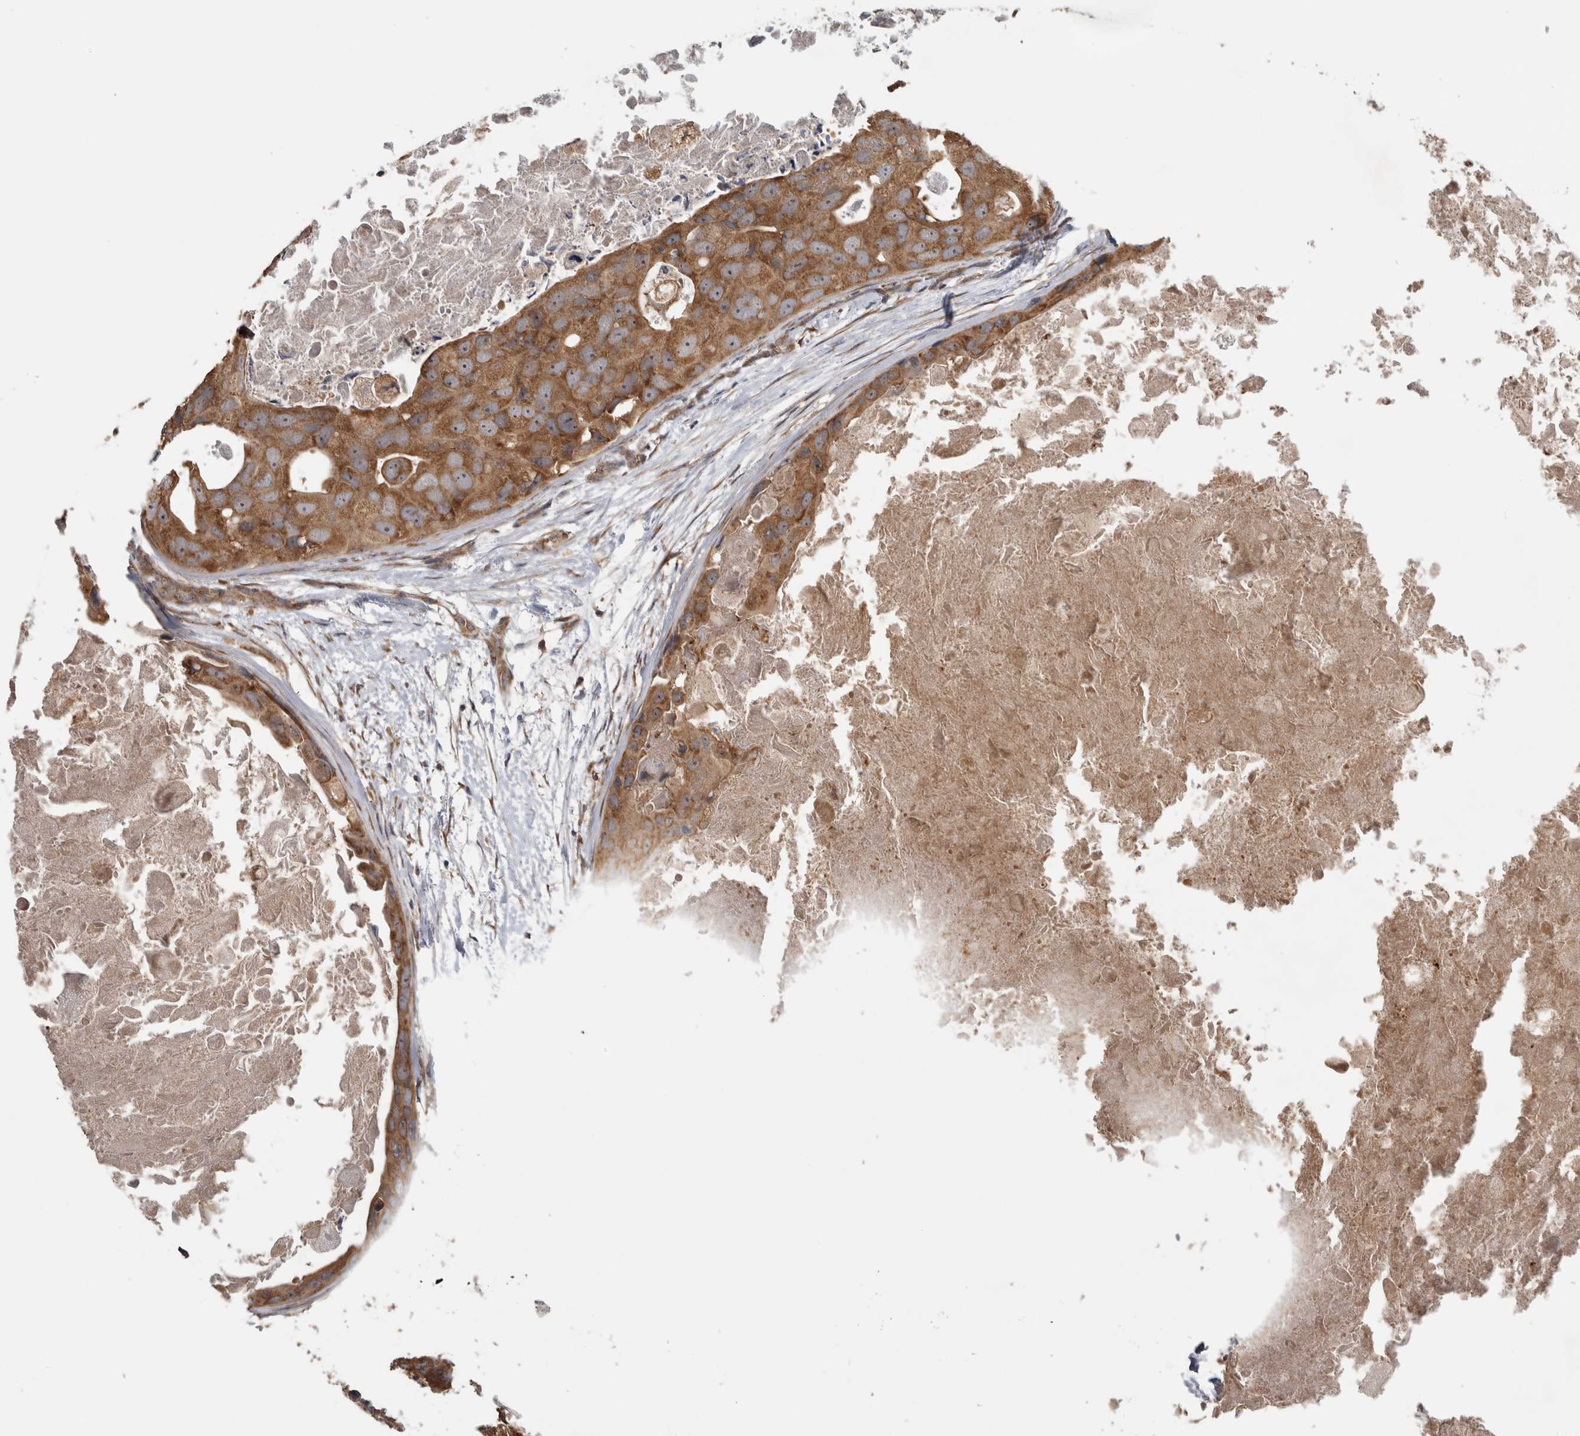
{"staining": {"intensity": "moderate", "quantity": ">75%", "location": "cytoplasmic/membranous"}, "tissue": "breast cancer", "cell_type": "Tumor cells", "image_type": "cancer", "snomed": [{"axis": "morphology", "description": "Duct carcinoma"}, {"axis": "topography", "description": "Breast"}], "caption": "Immunohistochemistry (DAB (3,3'-diaminobenzidine)) staining of human invasive ductal carcinoma (breast) shows moderate cytoplasmic/membranous protein positivity in approximately >75% of tumor cells. (DAB (3,3'-diaminobenzidine) IHC, brown staining for protein, blue staining for nuclei).", "gene": "ATXN2", "patient": {"sex": "female", "age": 62}}